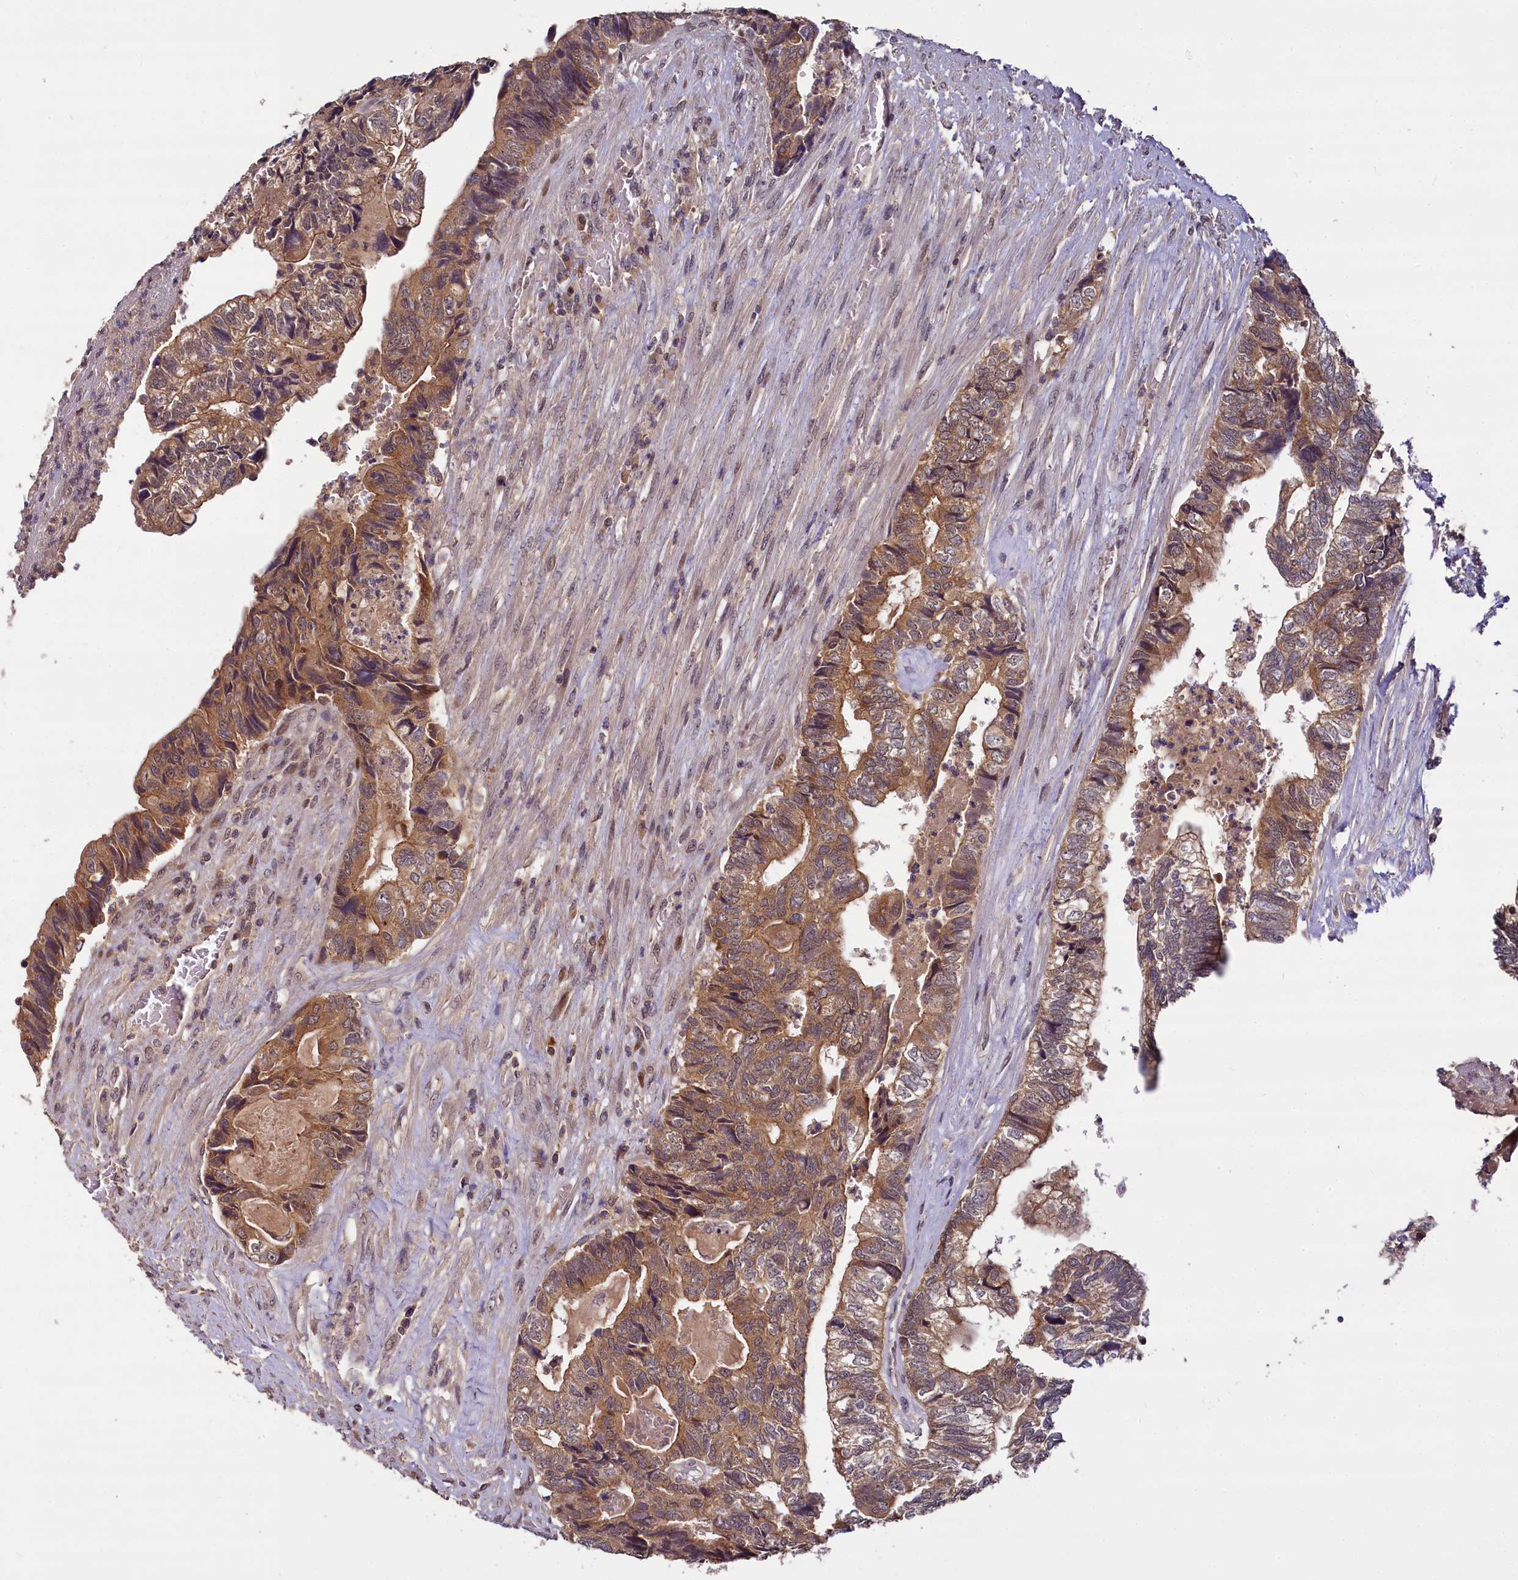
{"staining": {"intensity": "moderate", "quantity": ">75%", "location": "cytoplasmic/membranous"}, "tissue": "colorectal cancer", "cell_type": "Tumor cells", "image_type": "cancer", "snomed": [{"axis": "morphology", "description": "Adenocarcinoma, NOS"}, {"axis": "topography", "description": "Colon"}], "caption": "Tumor cells reveal medium levels of moderate cytoplasmic/membranous expression in approximately >75% of cells in colorectal cancer. (IHC, brightfield microscopy, high magnification).", "gene": "TMEM39A", "patient": {"sex": "female", "age": 67}}